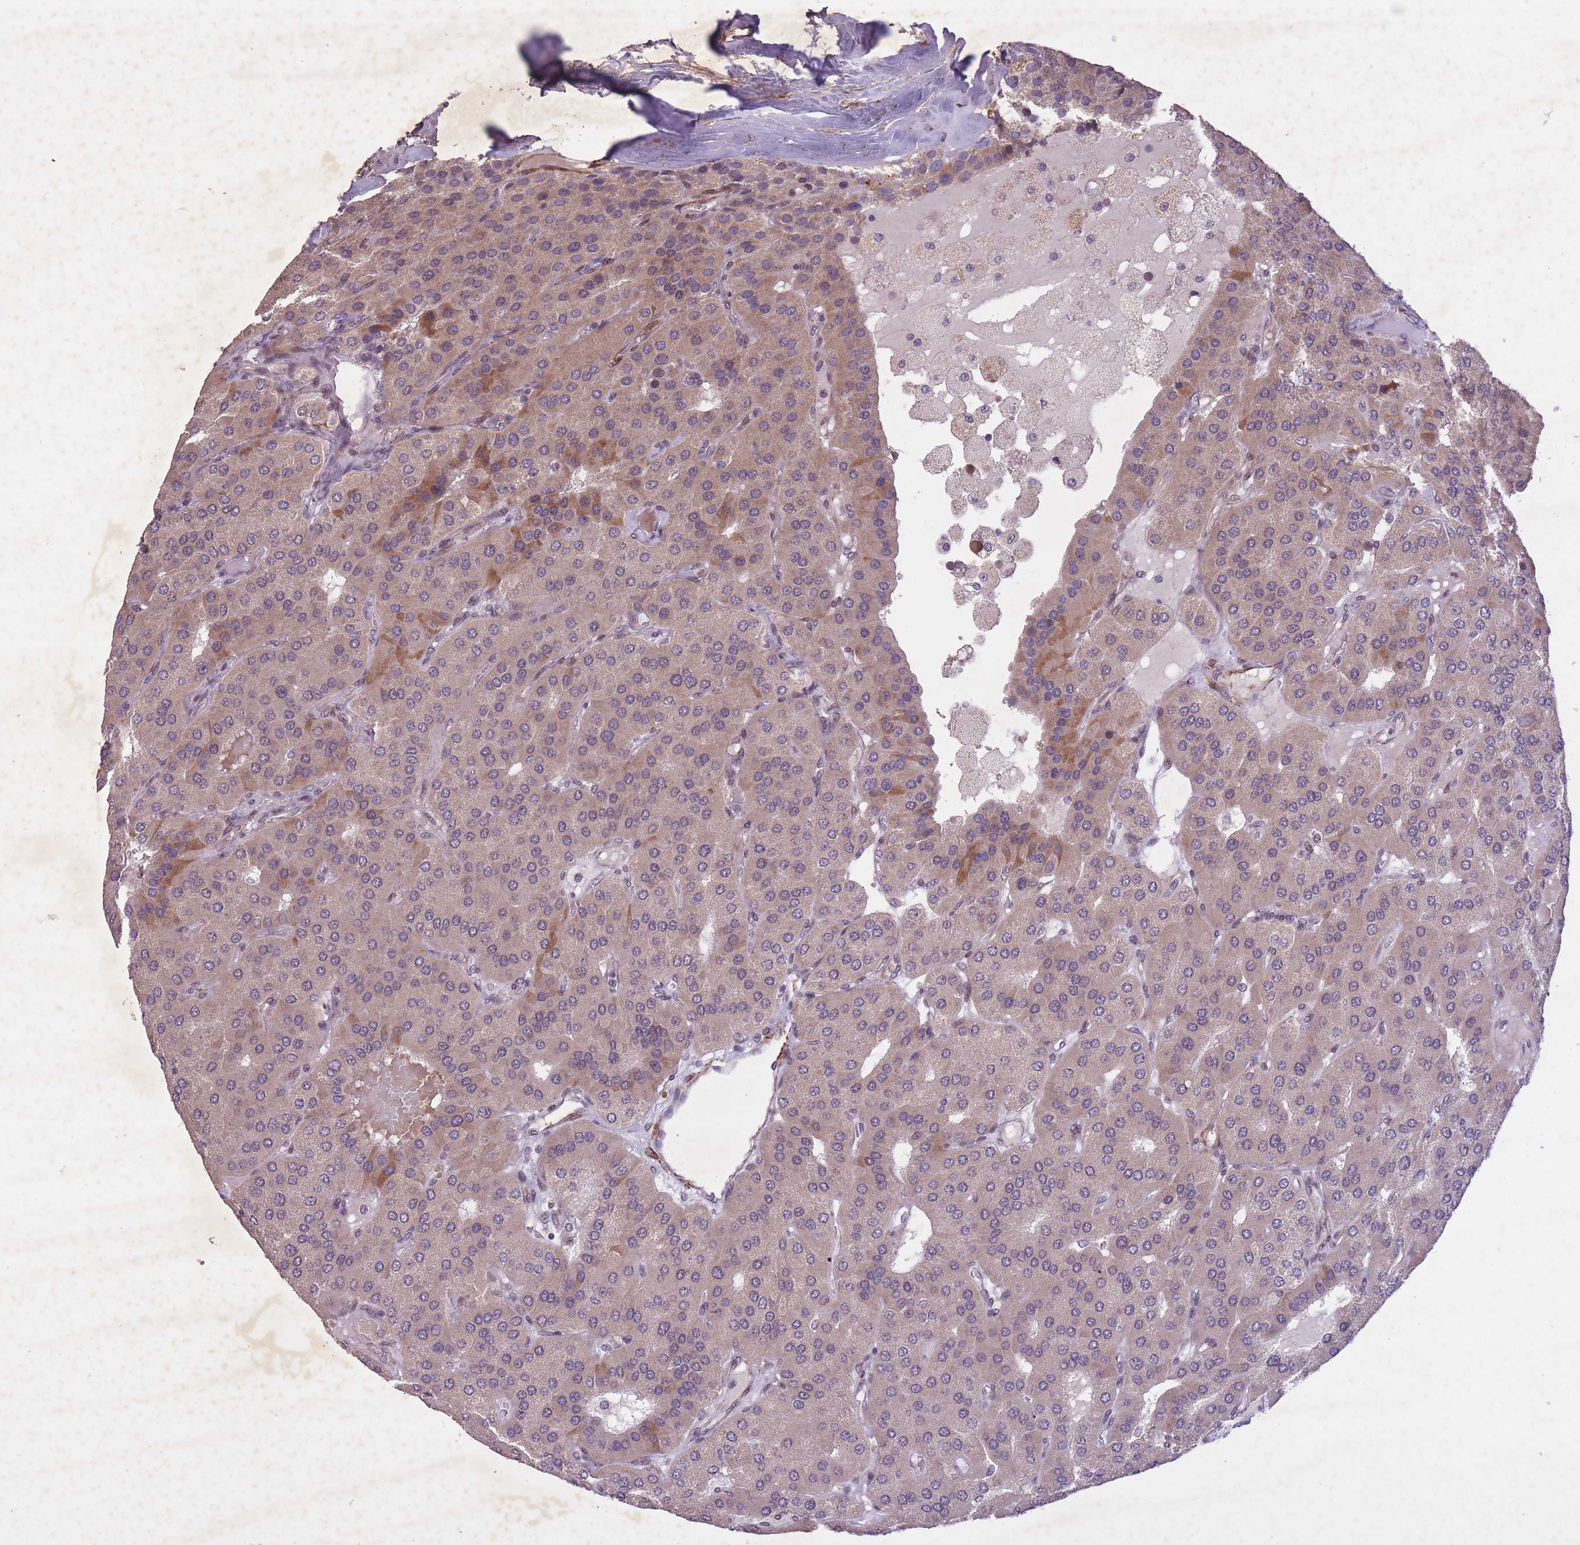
{"staining": {"intensity": "moderate", "quantity": "<25%", "location": "cytoplasmic/membranous"}, "tissue": "parathyroid gland", "cell_type": "Glandular cells", "image_type": "normal", "snomed": [{"axis": "morphology", "description": "Normal tissue, NOS"}, {"axis": "morphology", "description": "Adenoma, NOS"}, {"axis": "topography", "description": "Parathyroid gland"}], "caption": "Human parathyroid gland stained with a protein marker reveals moderate staining in glandular cells.", "gene": "CBX6", "patient": {"sex": "female", "age": 86}}